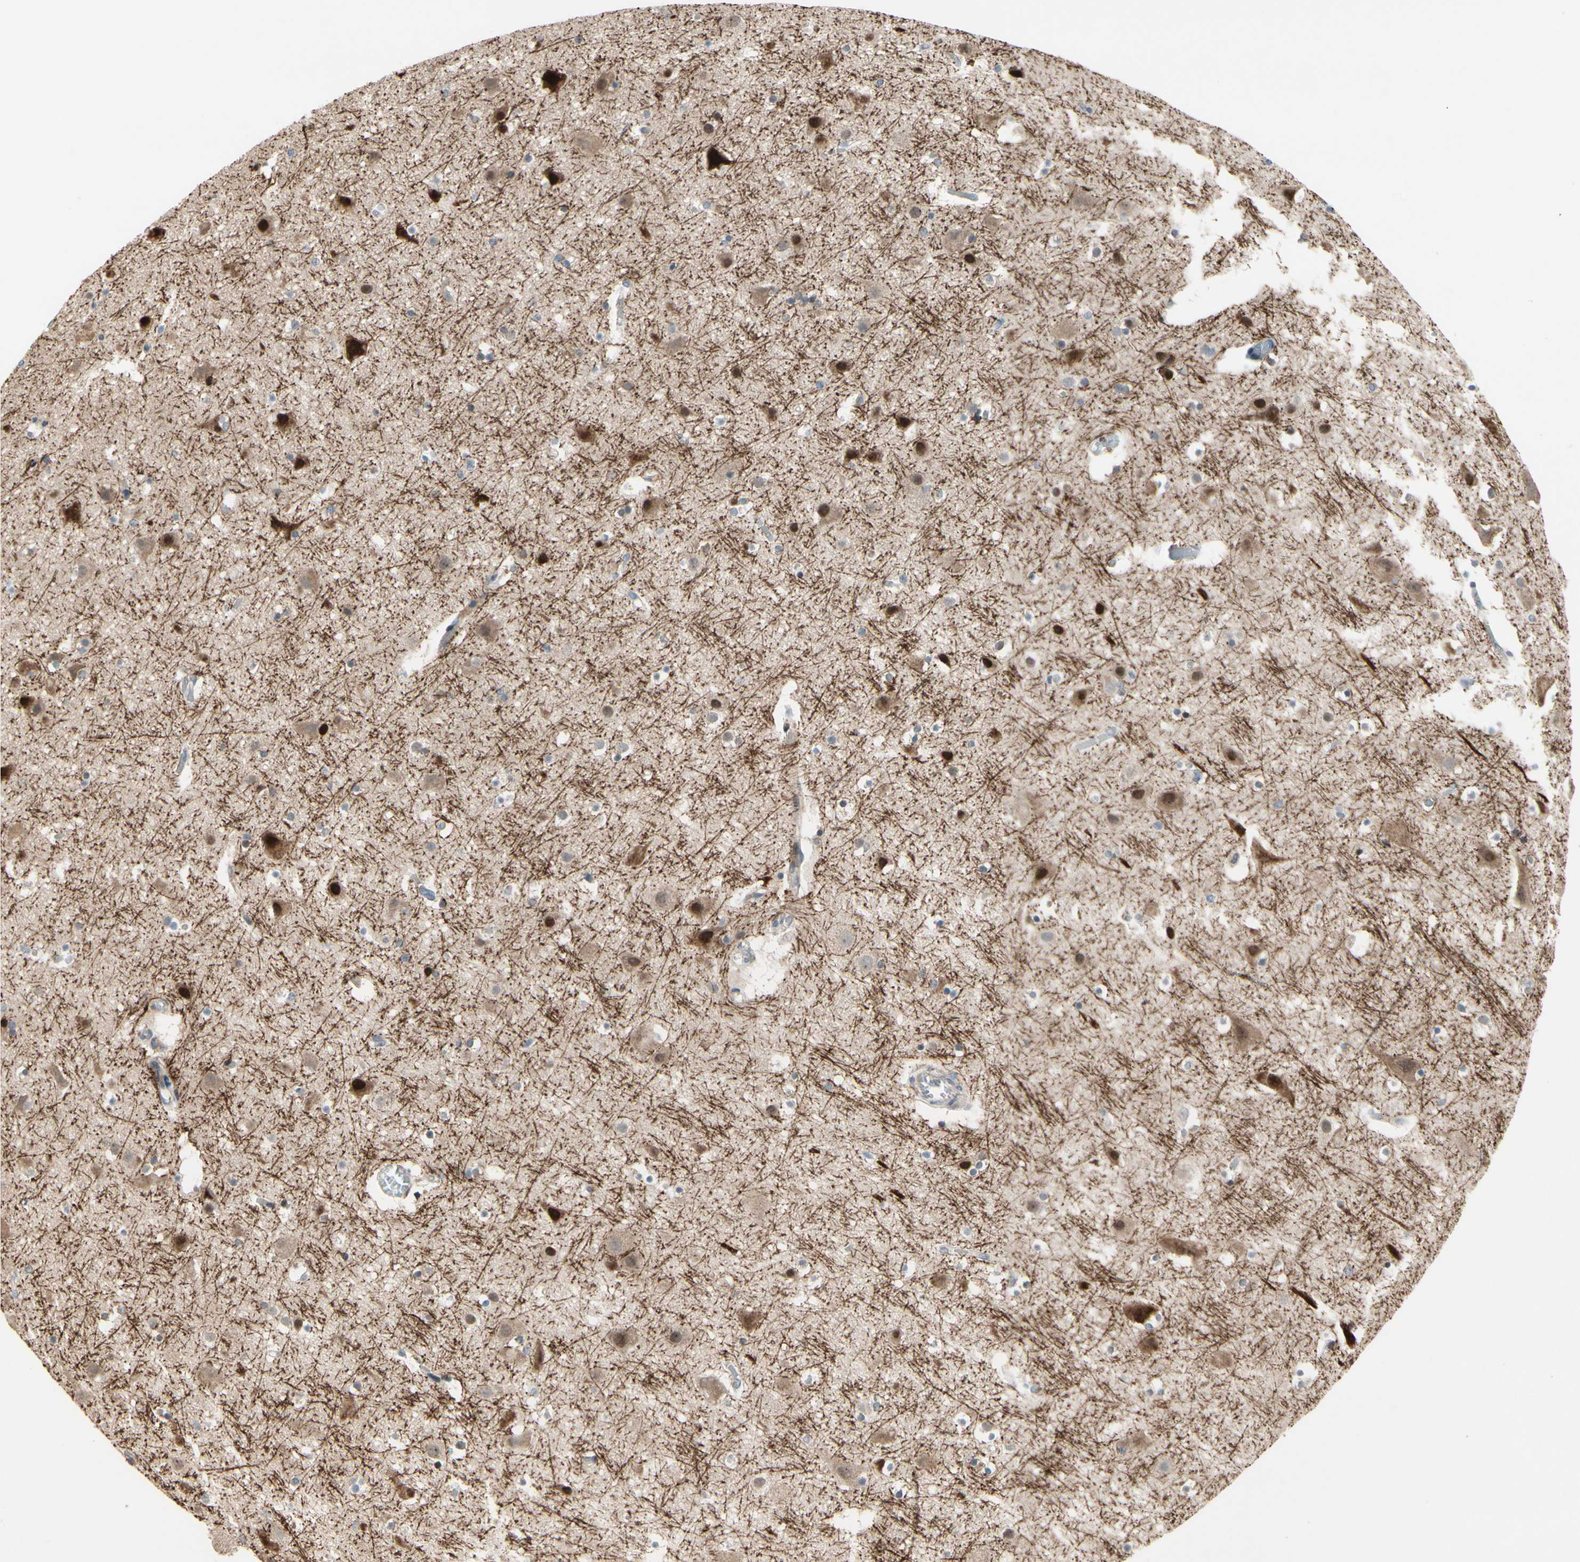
{"staining": {"intensity": "negative", "quantity": "none", "location": "none"}, "tissue": "cerebral cortex", "cell_type": "Endothelial cells", "image_type": "normal", "snomed": [{"axis": "morphology", "description": "Normal tissue, NOS"}, {"axis": "topography", "description": "Cerebral cortex"}], "caption": "Immunohistochemistry photomicrograph of normal cerebral cortex: human cerebral cortex stained with DAB (3,3'-diaminobenzidine) exhibits no significant protein positivity in endothelial cells. (Stains: DAB (3,3'-diaminobenzidine) immunohistochemistry (IHC) with hematoxylin counter stain, Microscopy: brightfield microscopy at high magnification).", "gene": "SNX29", "patient": {"sex": "male", "age": 45}}